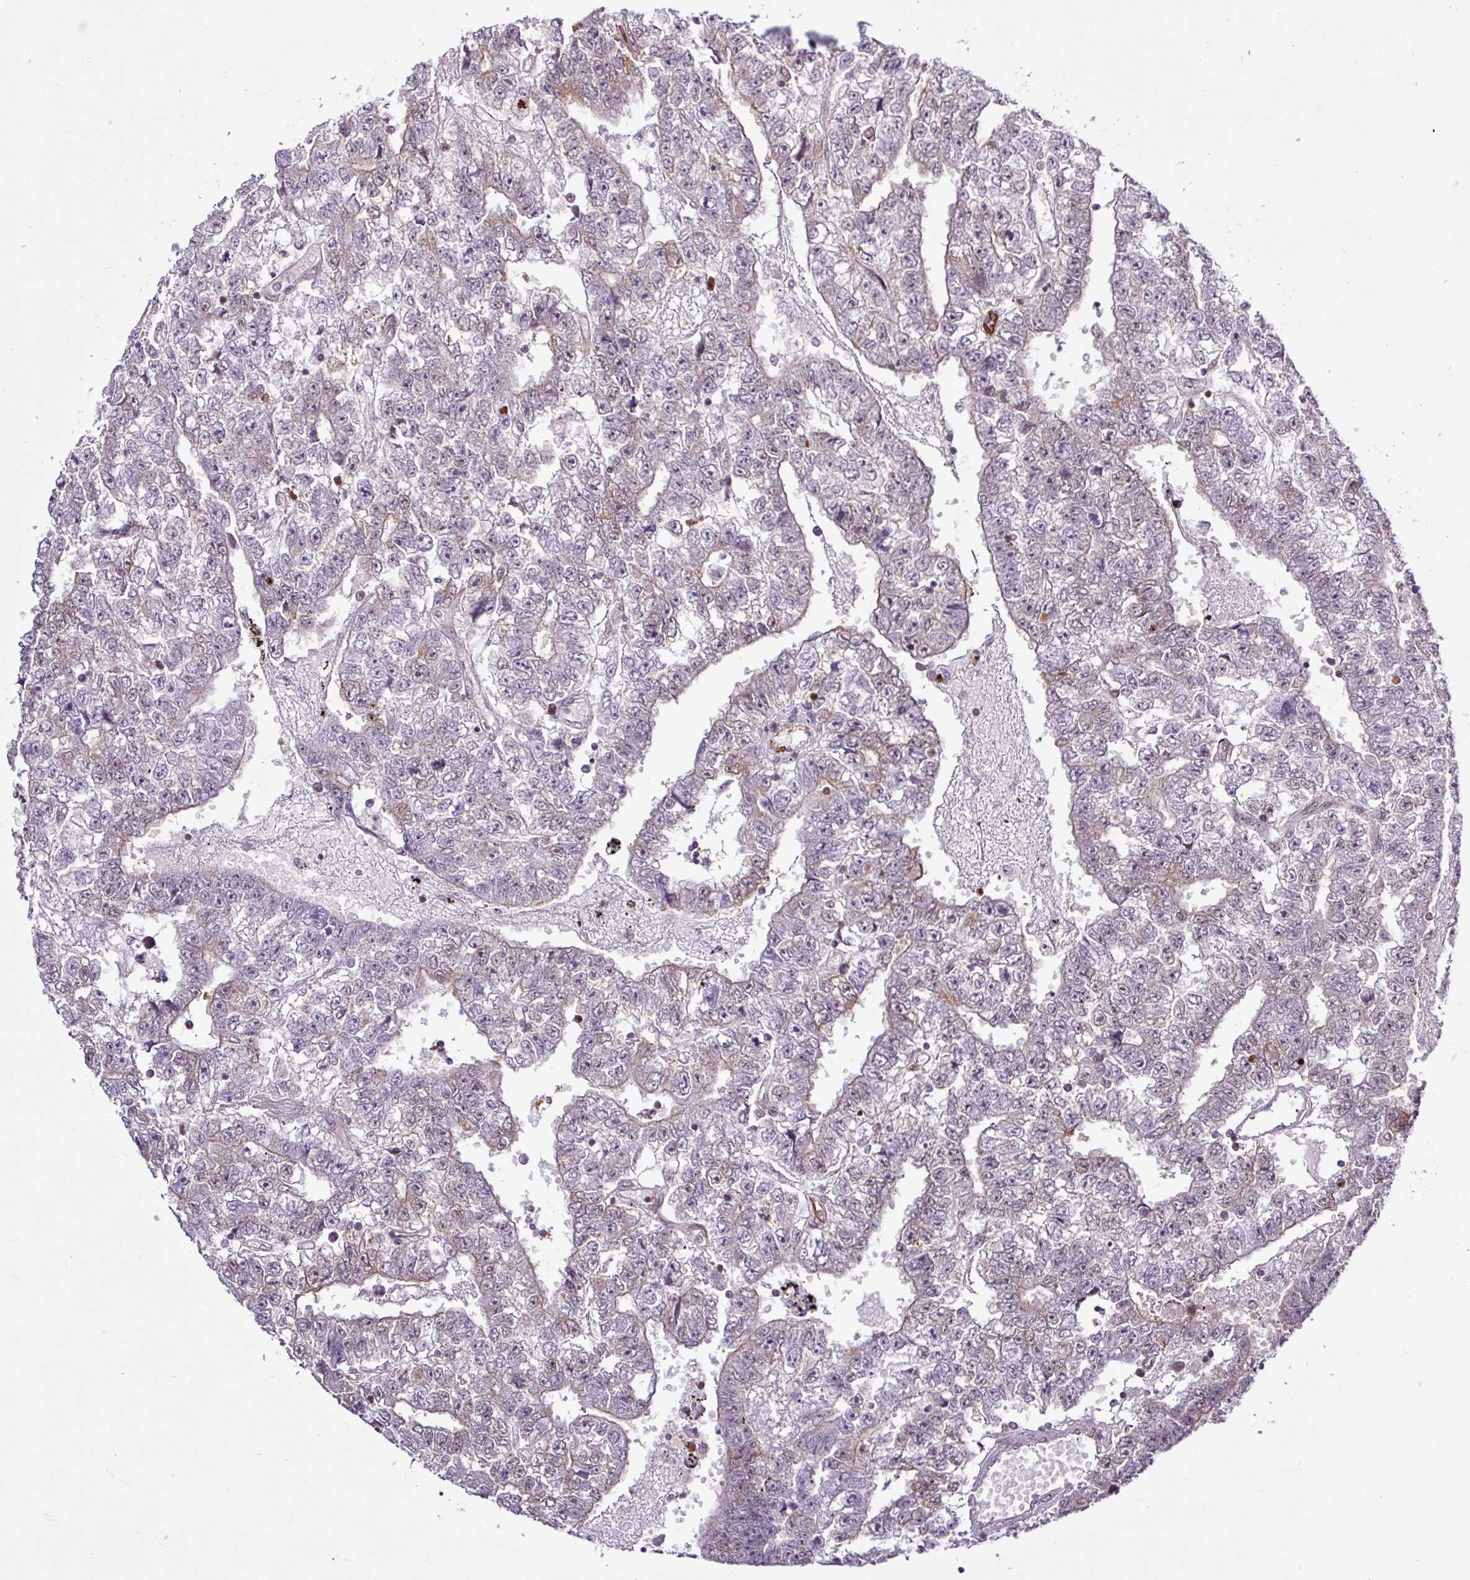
{"staining": {"intensity": "negative", "quantity": "none", "location": "none"}, "tissue": "testis cancer", "cell_type": "Tumor cells", "image_type": "cancer", "snomed": [{"axis": "morphology", "description": "Carcinoma, Embryonal, NOS"}, {"axis": "topography", "description": "Testis"}], "caption": "Immunohistochemical staining of embryonal carcinoma (testis) shows no significant staining in tumor cells.", "gene": "ITPKC", "patient": {"sex": "male", "age": 25}}